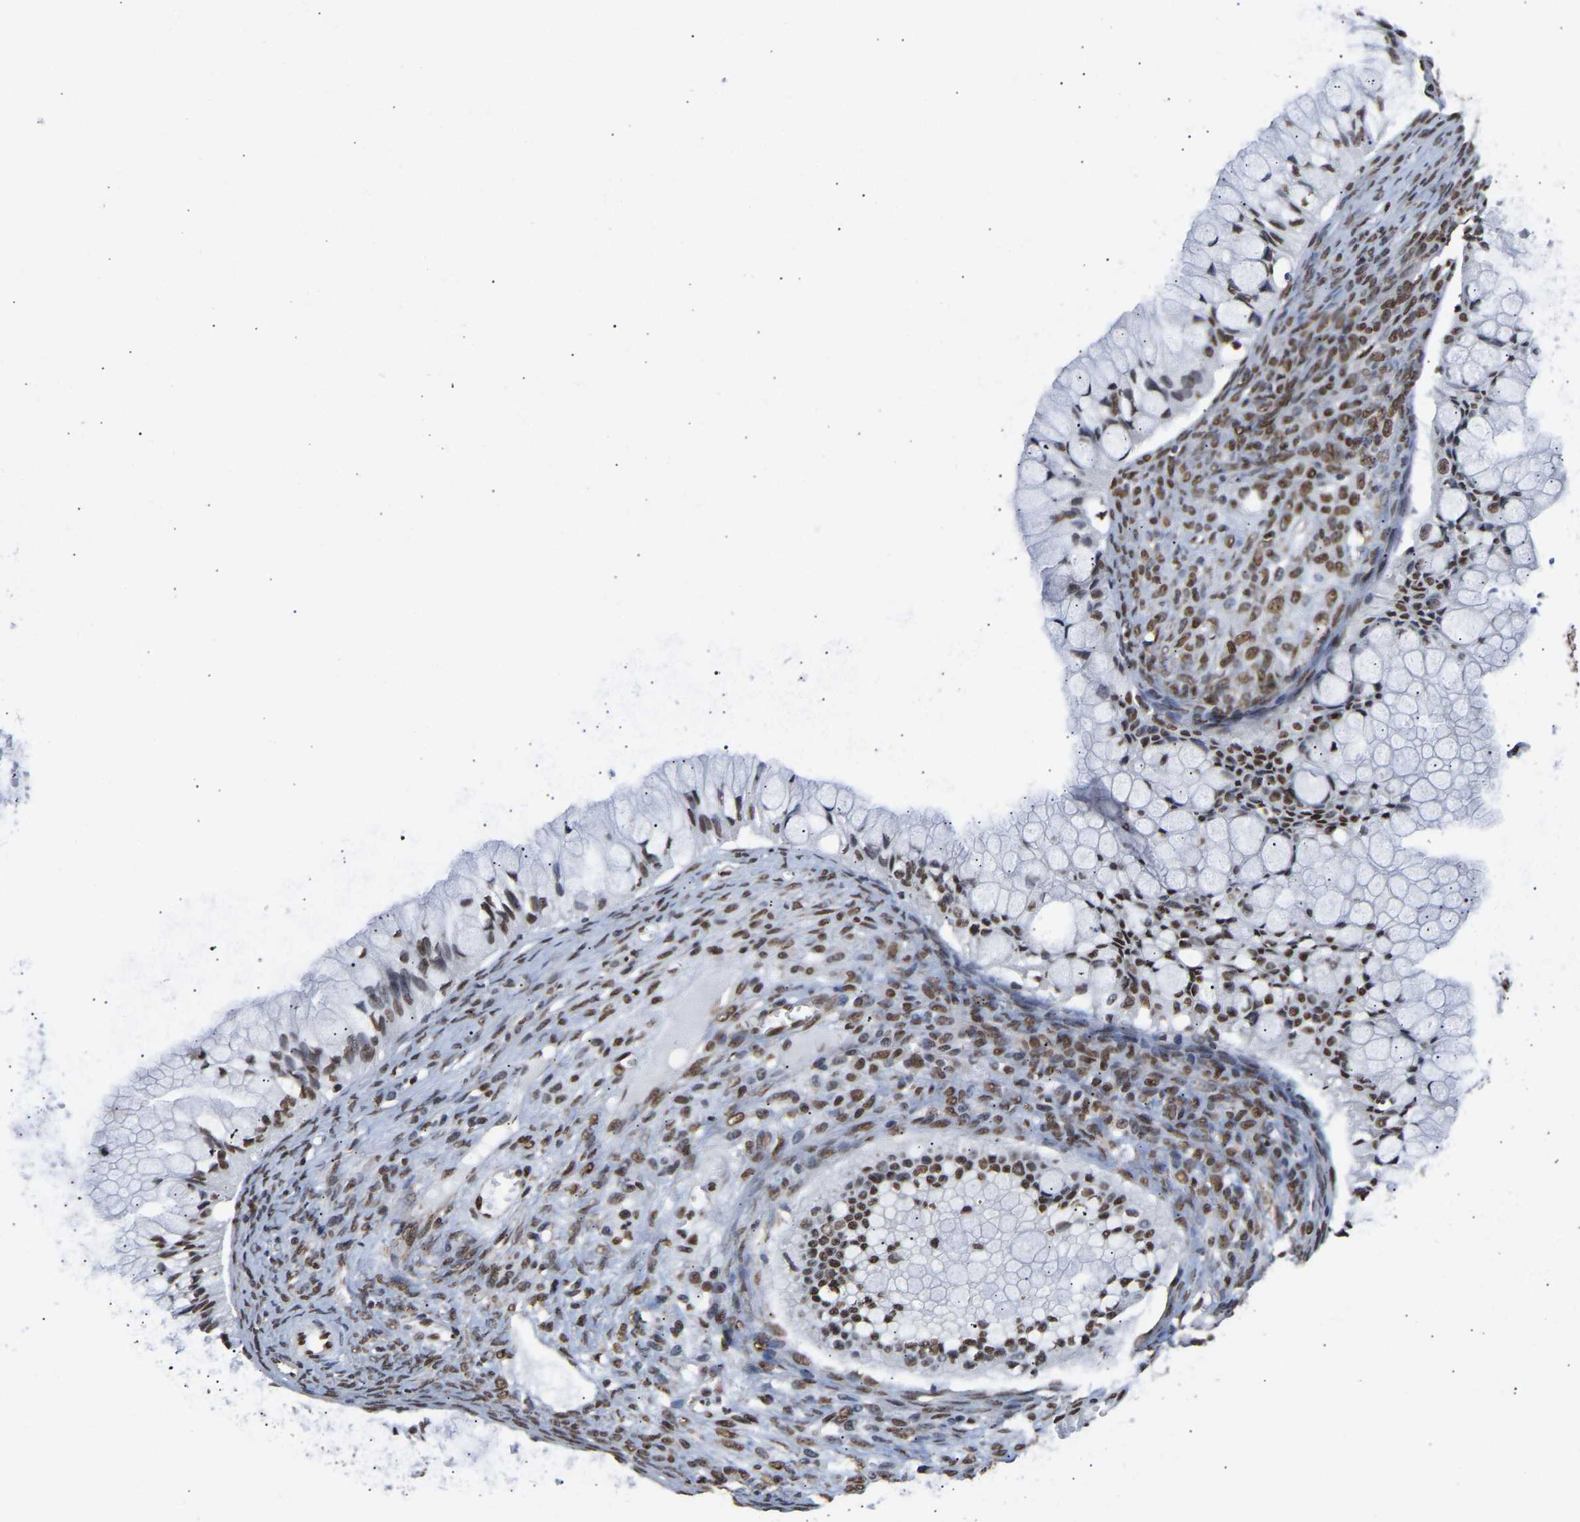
{"staining": {"intensity": "moderate", "quantity": ">75%", "location": "nuclear"}, "tissue": "ovarian cancer", "cell_type": "Tumor cells", "image_type": "cancer", "snomed": [{"axis": "morphology", "description": "Cystadenocarcinoma, mucinous, NOS"}, {"axis": "topography", "description": "Ovary"}], "caption": "IHC image of neoplastic tissue: ovarian cancer stained using IHC exhibits medium levels of moderate protein expression localized specifically in the nuclear of tumor cells, appearing as a nuclear brown color.", "gene": "PSIP1", "patient": {"sex": "female", "age": 57}}